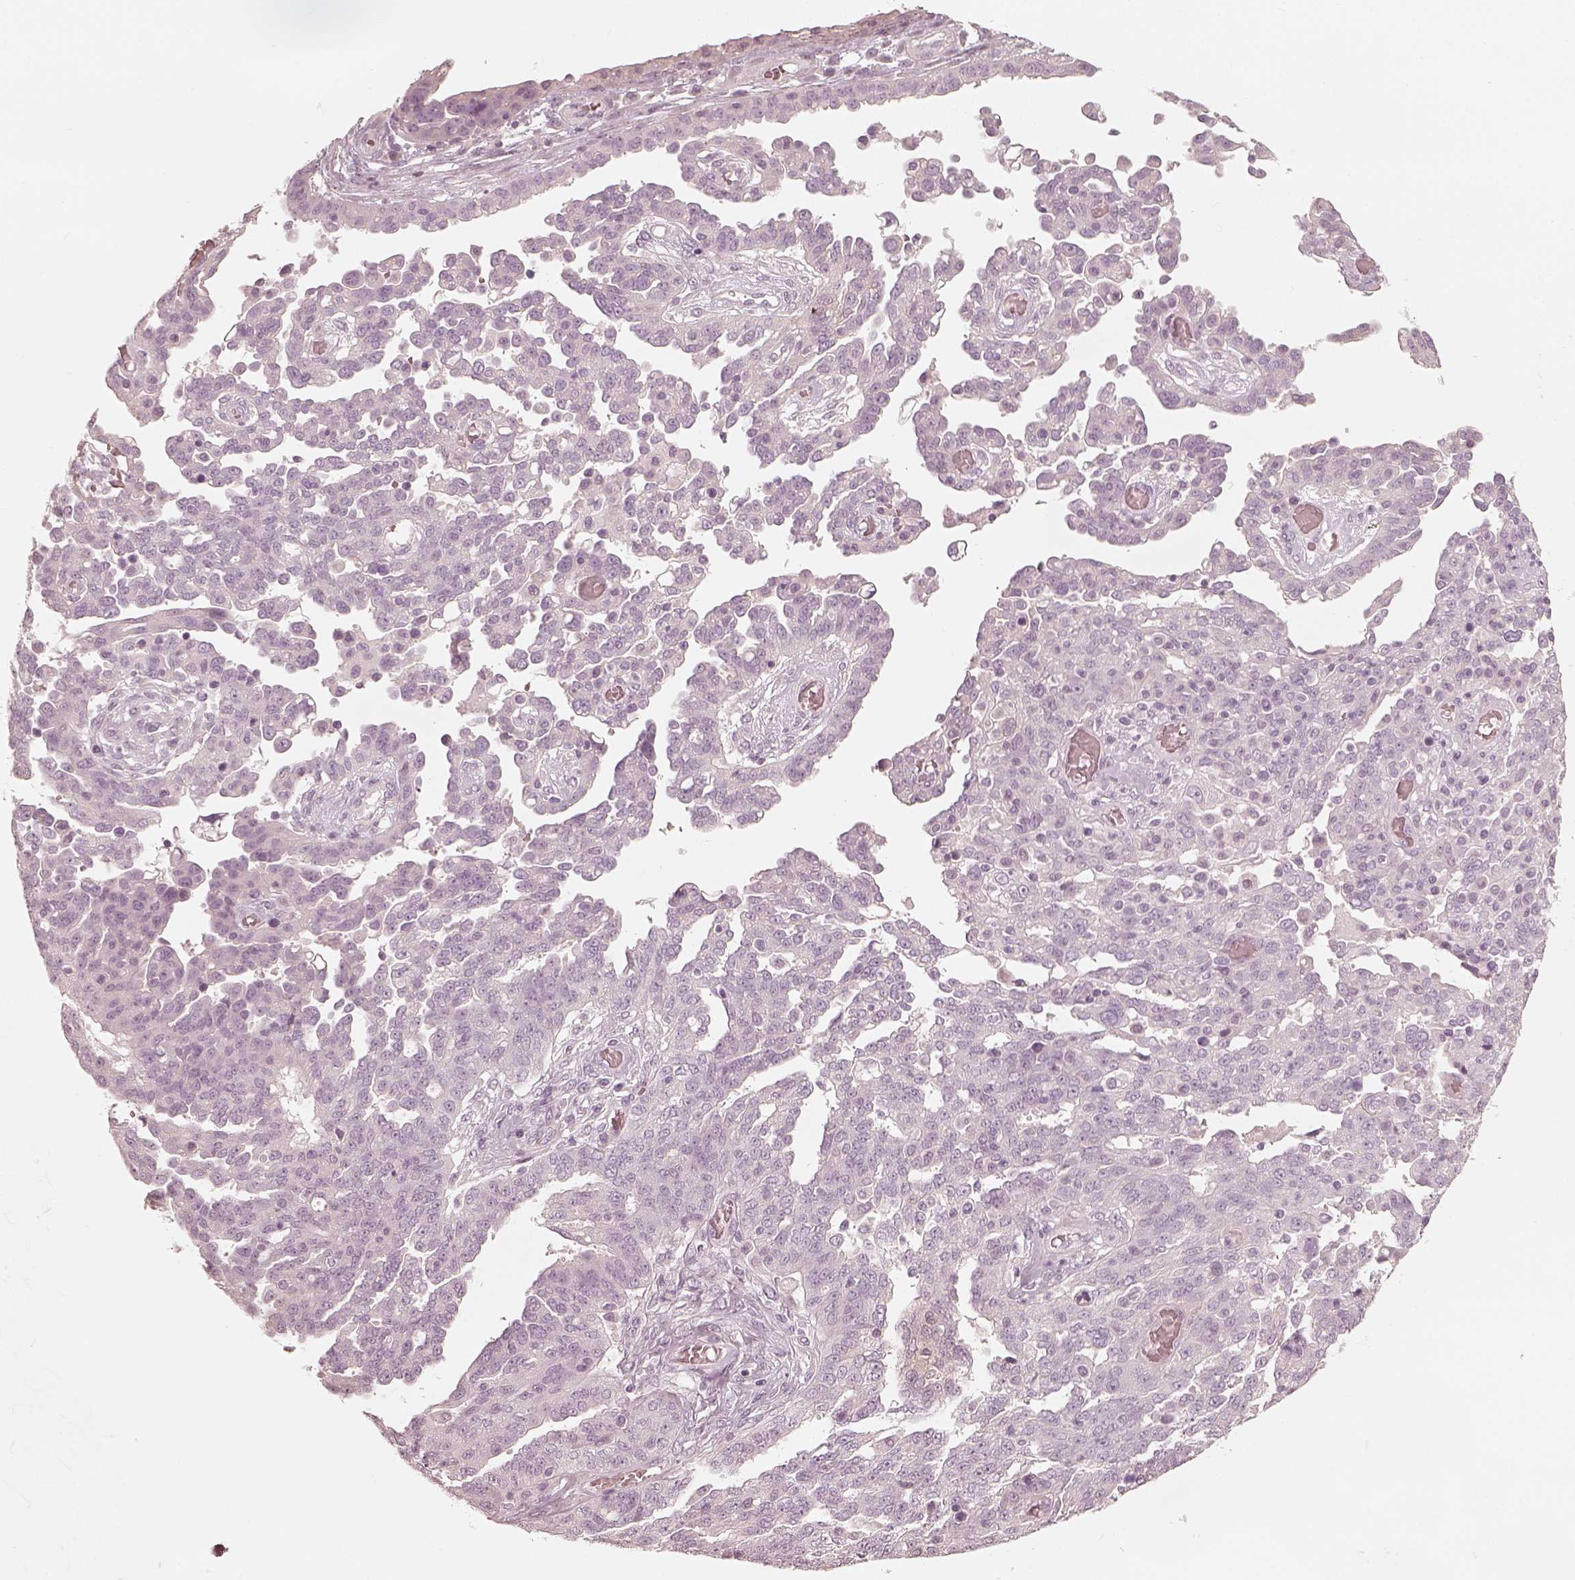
{"staining": {"intensity": "negative", "quantity": "none", "location": "none"}, "tissue": "ovarian cancer", "cell_type": "Tumor cells", "image_type": "cancer", "snomed": [{"axis": "morphology", "description": "Cystadenocarcinoma, serous, NOS"}, {"axis": "topography", "description": "Ovary"}], "caption": "DAB immunohistochemical staining of ovarian cancer (serous cystadenocarcinoma) demonstrates no significant staining in tumor cells.", "gene": "SPATA24", "patient": {"sex": "female", "age": 67}}